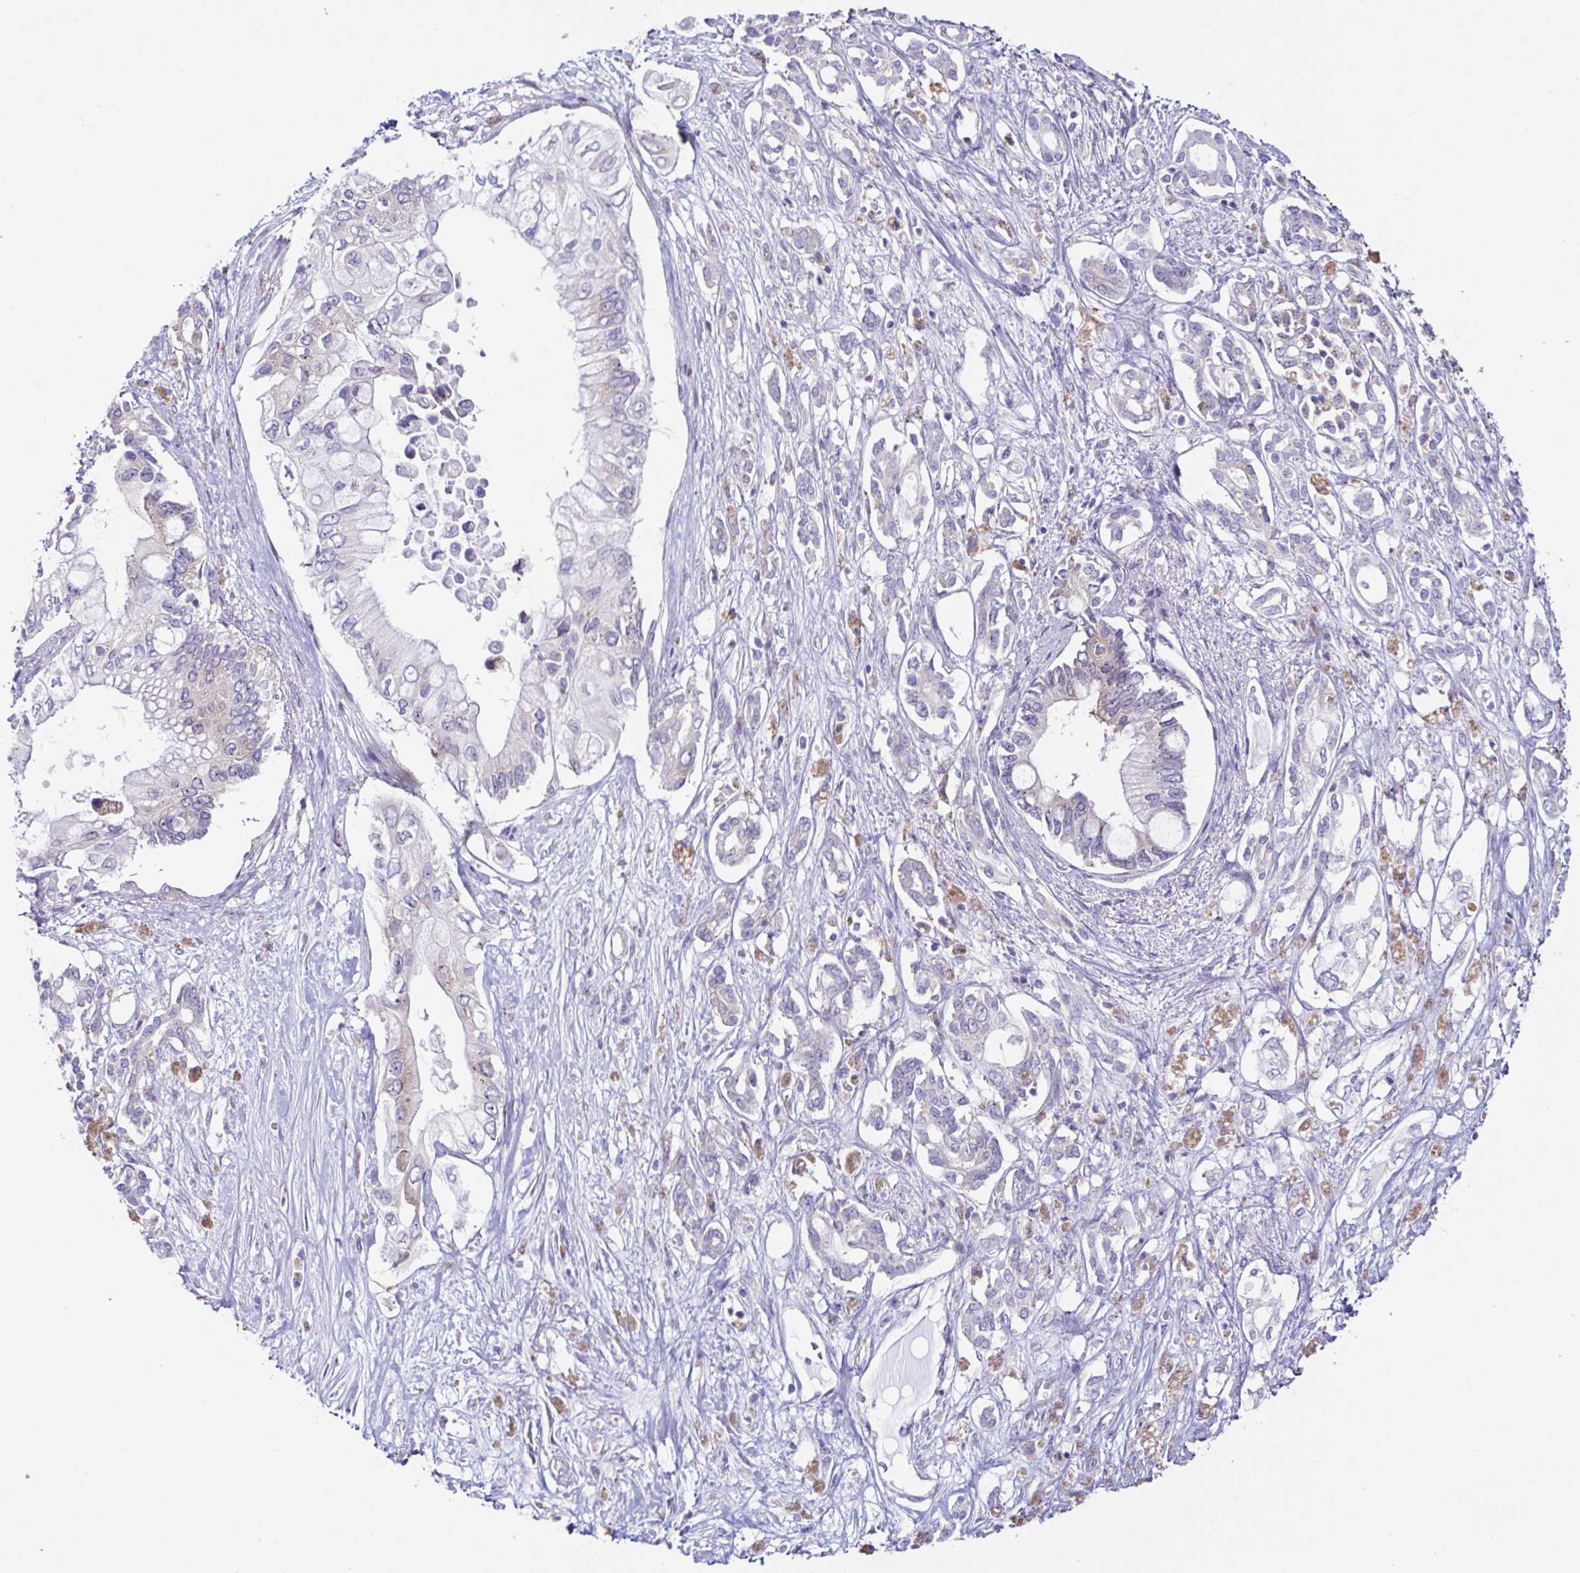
{"staining": {"intensity": "negative", "quantity": "none", "location": "none"}, "tissue": "pancreatic cancer", "cell_type": "Tumor cells", "image_type": "cancer", "snomed": [{"axis": "morphology", "description": "Adenocarcinoma, NOS"}, {"axis": "topography", "description": "Pancreas"}], "caption": "Immunohistochemical staining of human pancreatic adenocarcinoma demonstrates no significant expression in tumor cells. (Brightfield microscopy of DAB IHC at high magnification).", "gene": "FAU", "patient": {"sex": "female", "age": 63}}